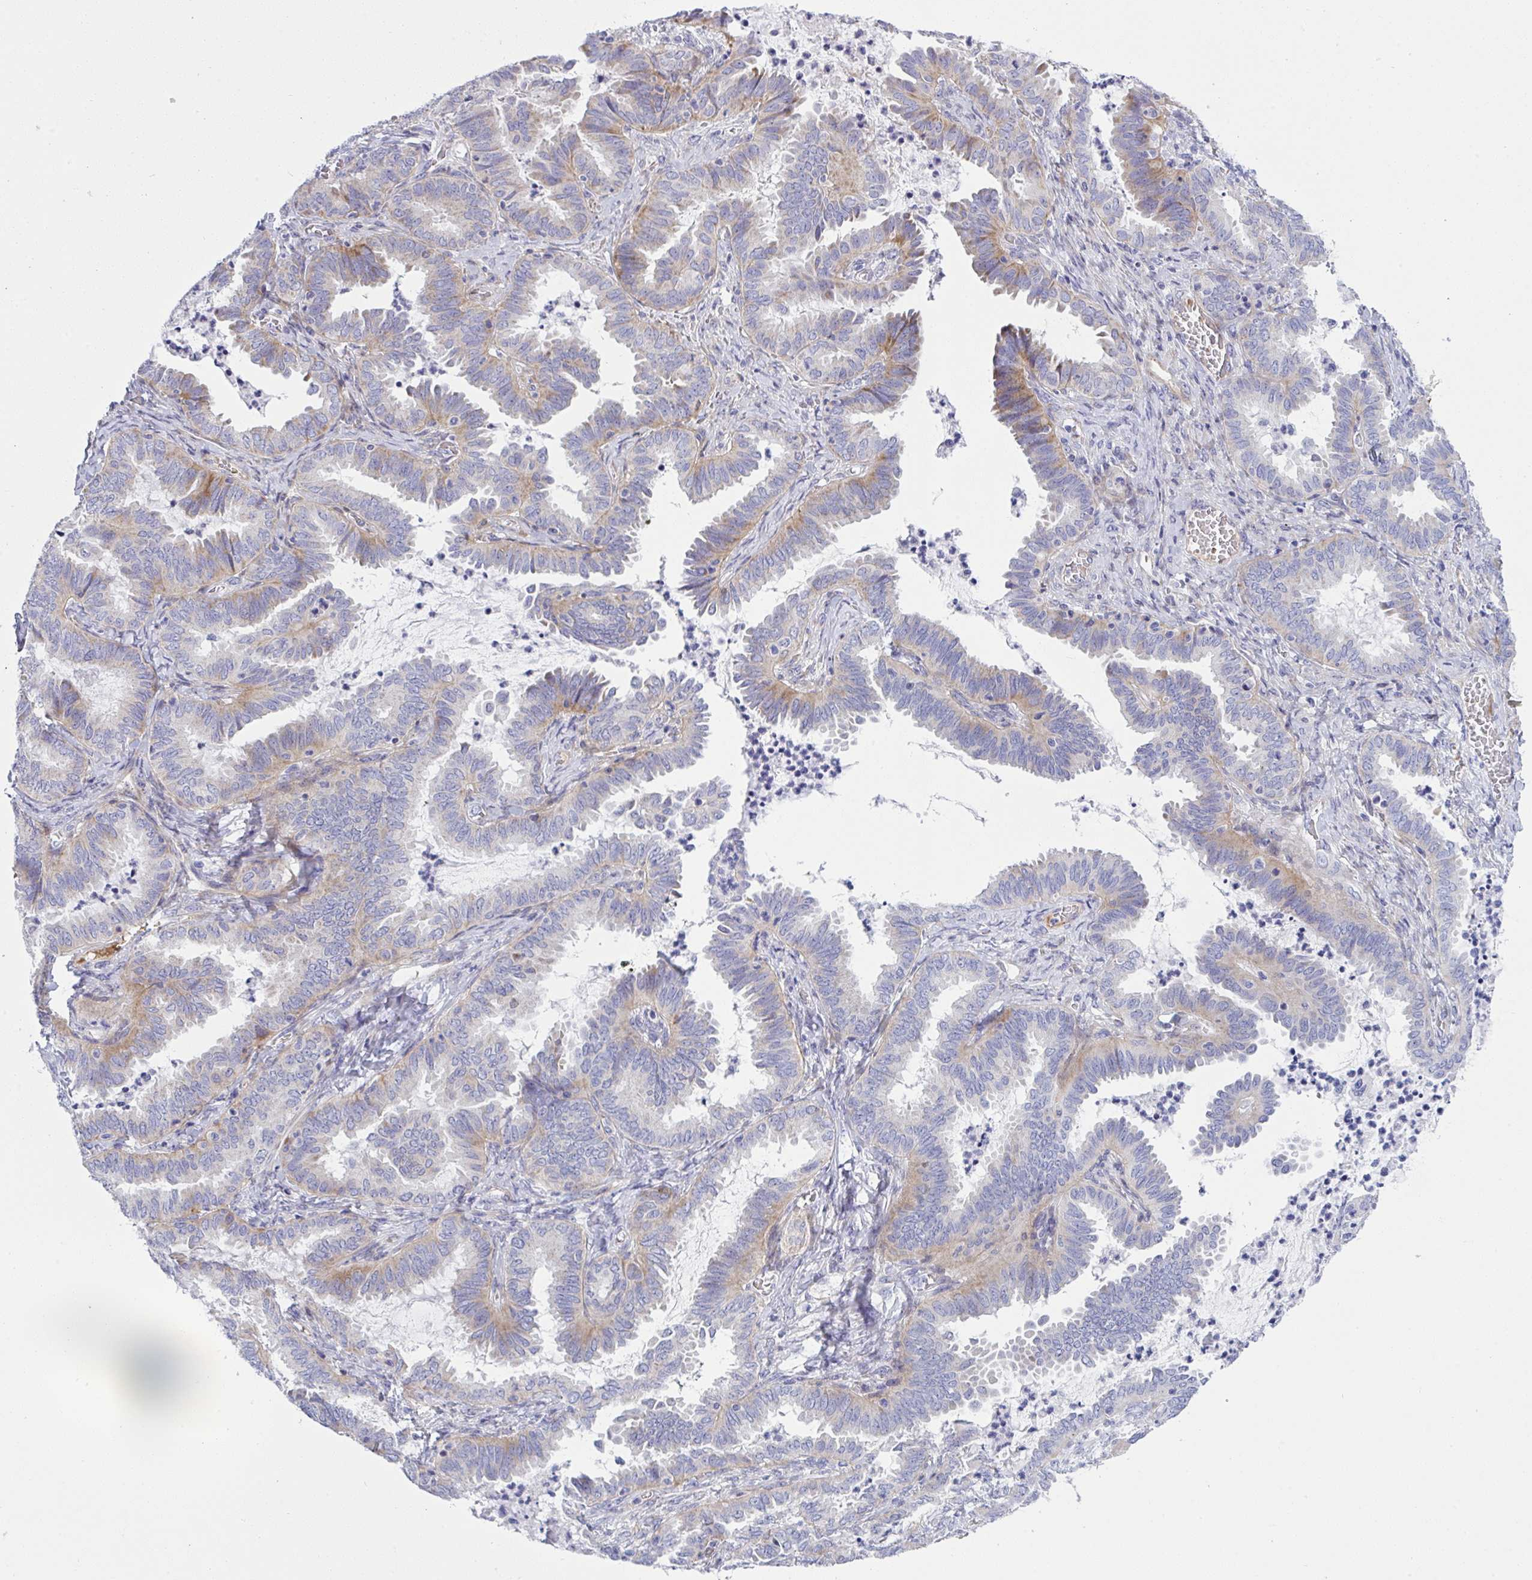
{"staining": {"intensity": "moderate", "quantity": "<25%", "location": "cytoplasmic/membranous"}, "tissue": "ovarian cancer", "cell_type": "Tumor cells", "image_type": "cancer", "snomed": [{"axis": "morphology", "description": "Carcinoma, endometroid"}, {"axis": "topography", "description": "Ovary"}], "caption": "This histopathology image demonstrates IHC staining of ovarian cancer, with low moderate cytoplasmic/membranous staining in about <25% of tumor cells.", "gene": "NTN1", "patient": {"sex": "female", "age": 70}}